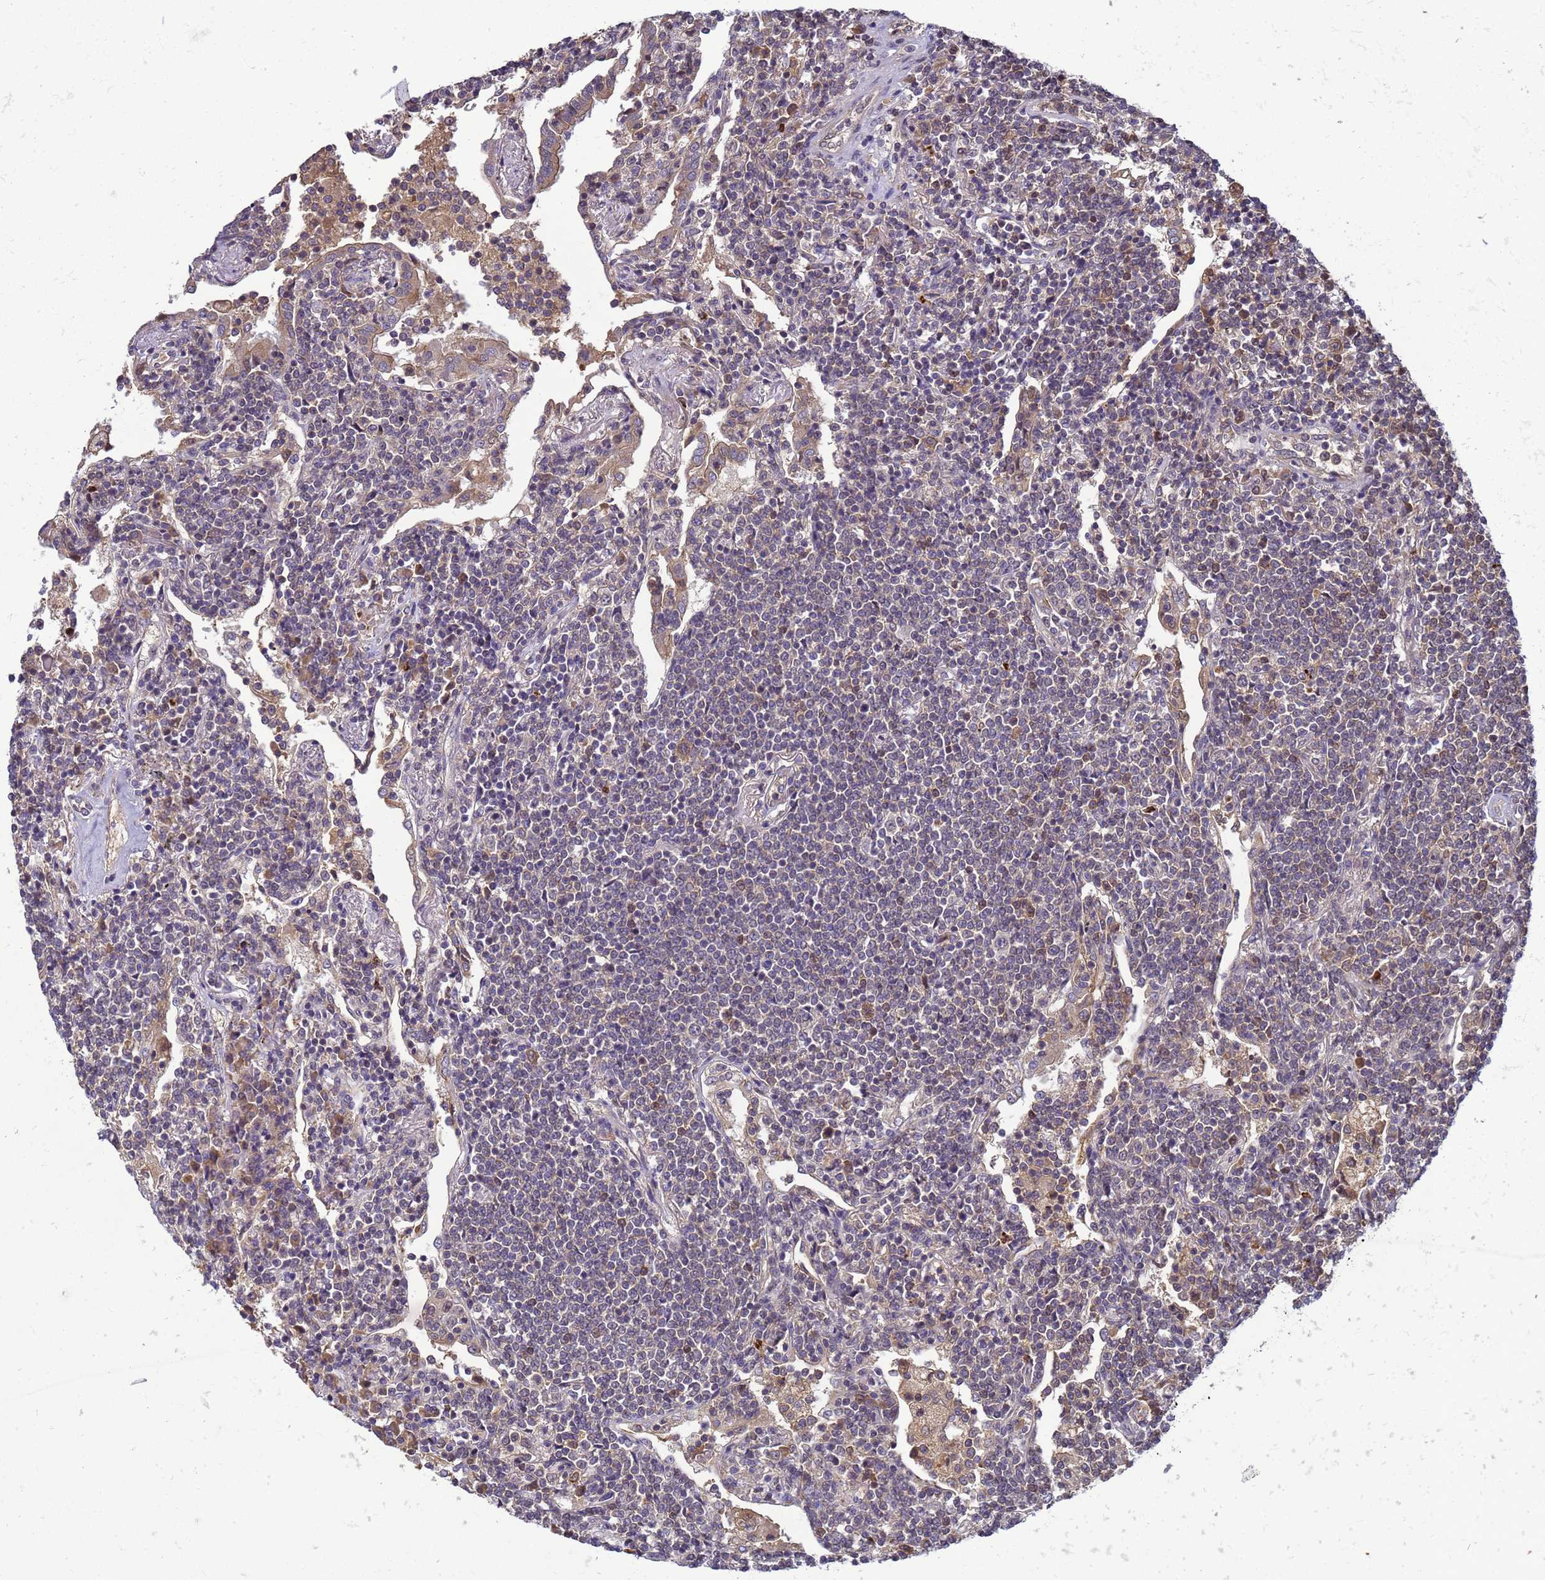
{"staining": {"intensity": "negative", "quantity": "none", "location": "none"}, "tissue": "lymphoma", "cell_type": "Tumor cells", "image_type": "cancer", "snomed": [{"axis": "morphology", "description": "Malignant lymphoma, non-Hodgkin's type, Low grade"}, {"axis": "topography", "description": "Lung"}], "caption": "Immunohistochemical staining of human lymphoma displays no significant staining in tumor cells.", "gene": "TMEM74B", "patient": {"sex": "female", "age": 71}}